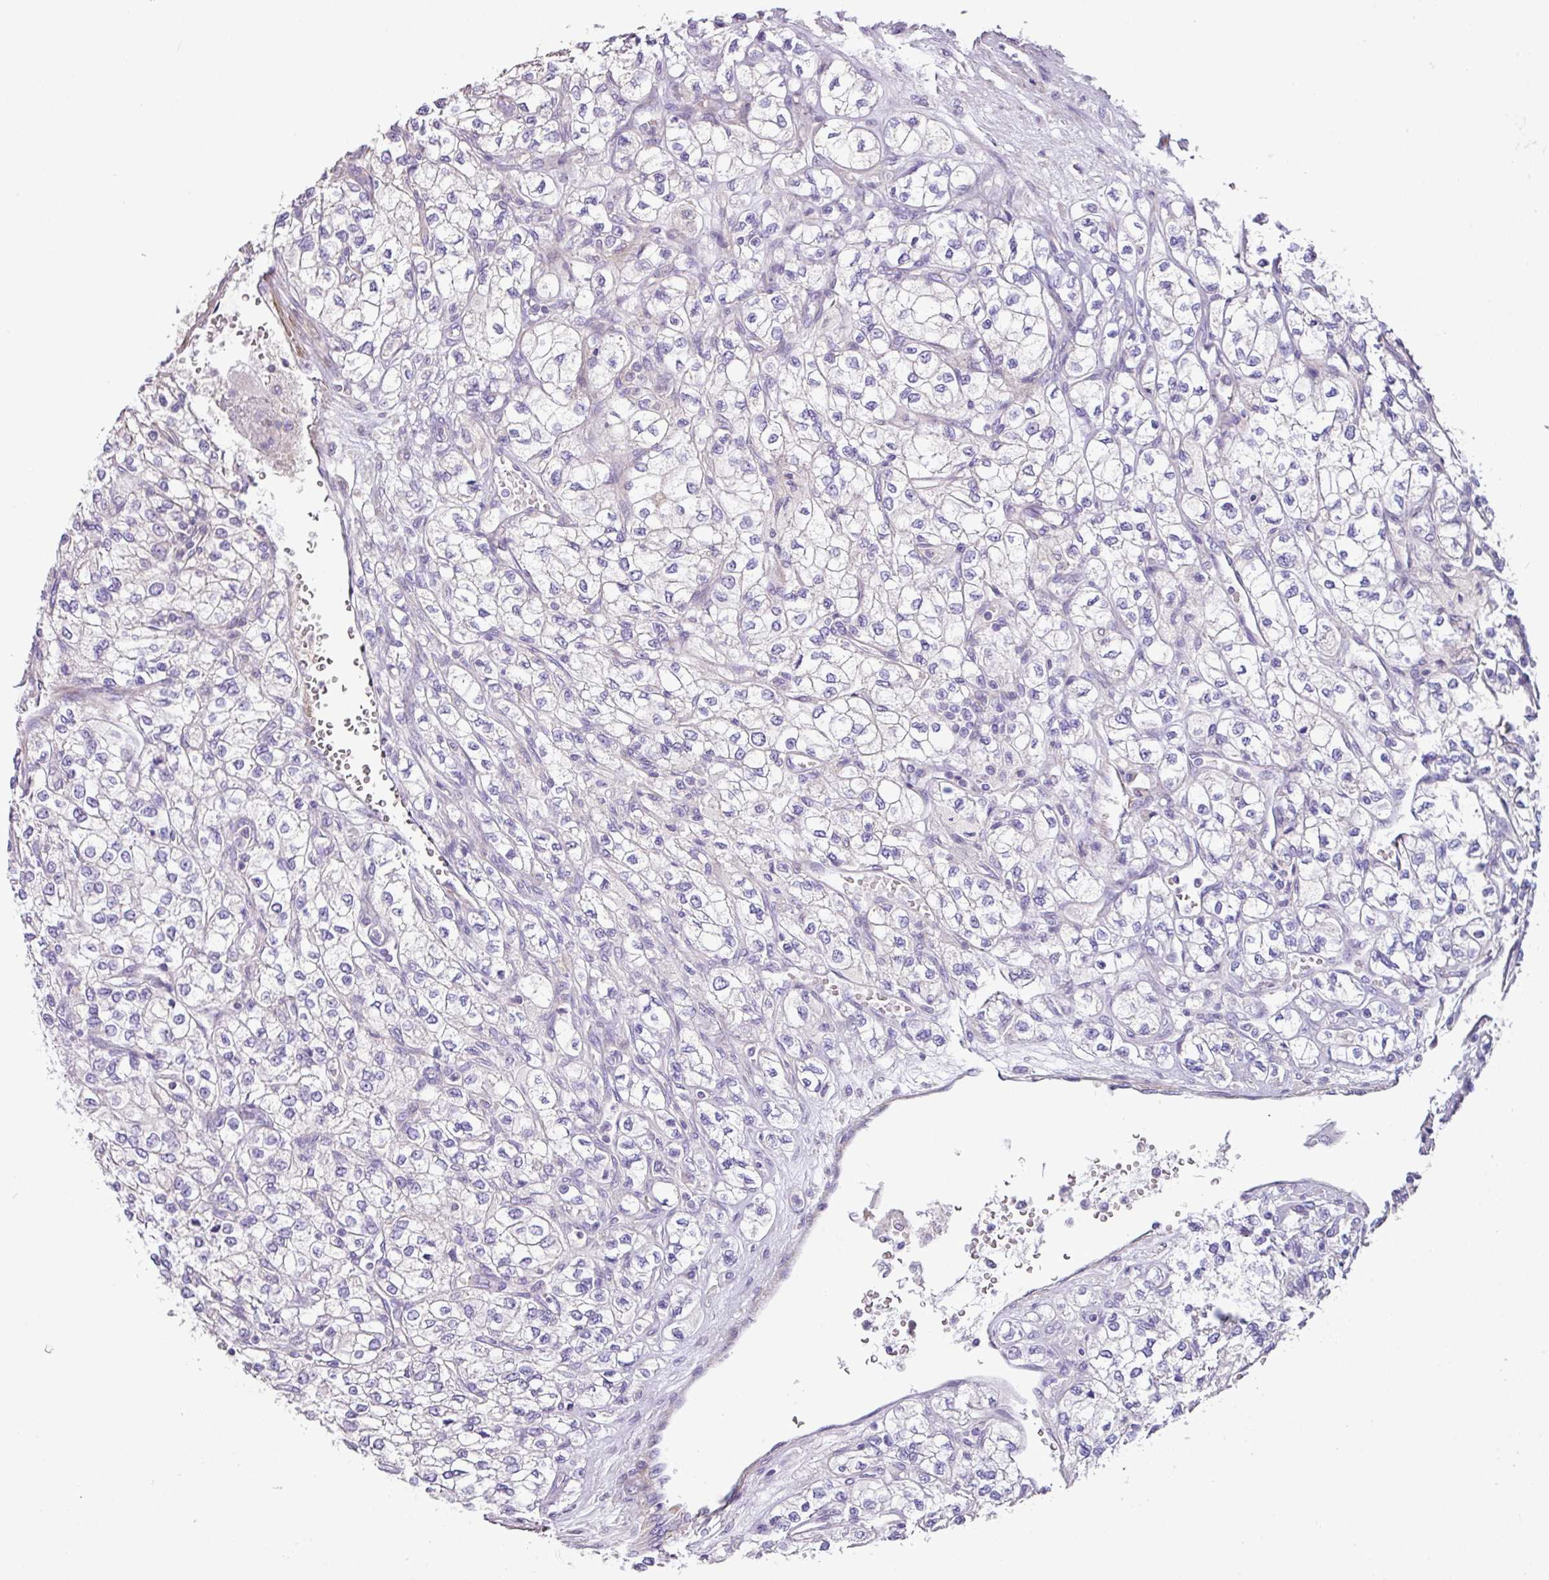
{"staining": {"intensity": "negative", "quantity": "none", "location": "none"}, "tissue": "renal cancer", "cell_type": "Tumor cells", "image_type": "cancer", "snomed": [{"axis": "morphology", "description": "Adenocarcinoma, NOS"}, {"axis": "topography", "description": "Kidney"}], "caption": "Immunohistochemistry image of neoplastic tissue: renal cancer (adenocarcinoma) stained with DAB reveals no significant protein staining in tumor cells. The staining was performed using DAB (3,3'-diaminobenzidine) to visualize the protein expression in brown, while the nuclei were stained in blue with hematoxylin (Magnification: 20x).", "gene": "MRRF", "patient": {"sex": "male", "age": 80}}